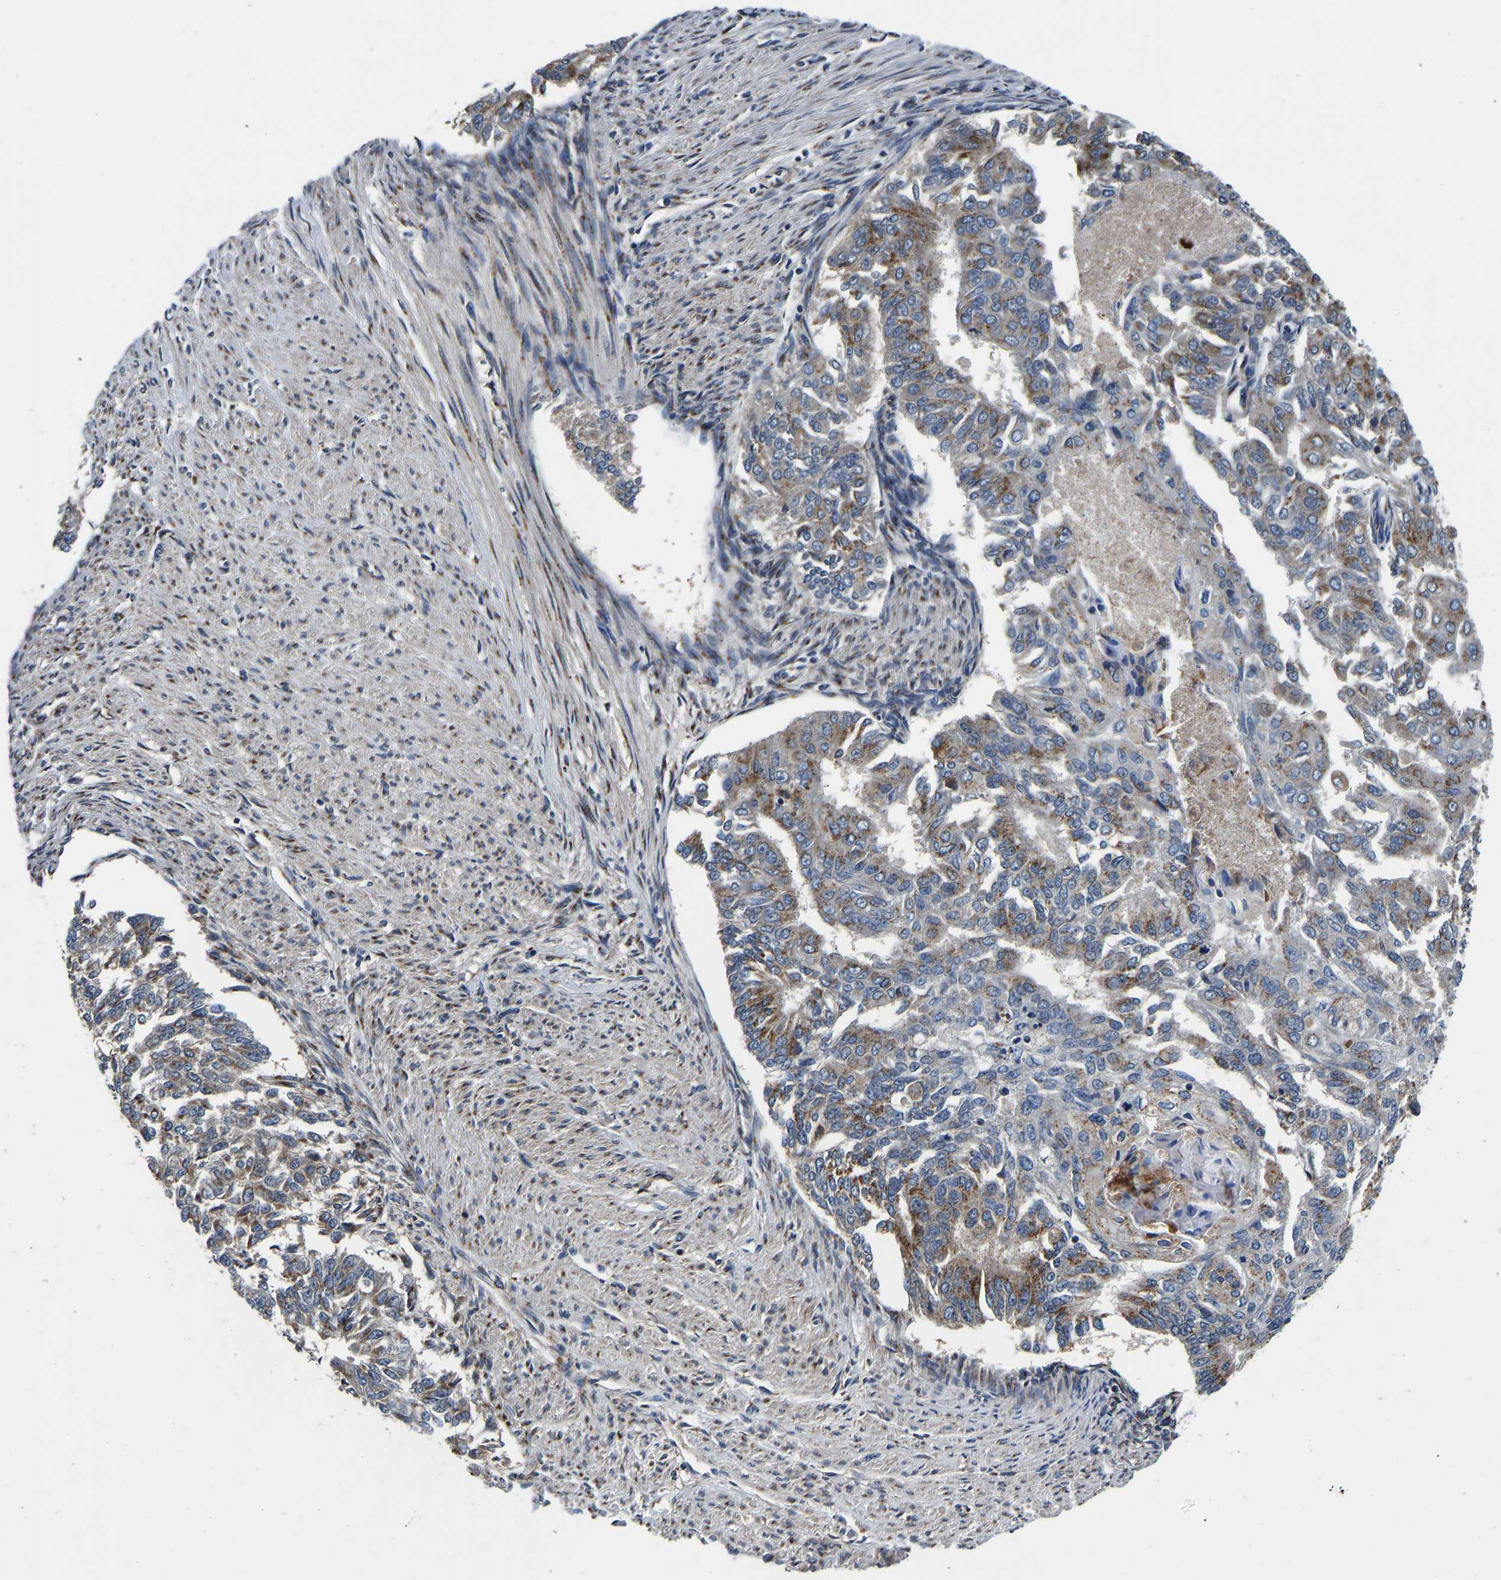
{"staining": {"intensity": "moderate", "quantity": ">75%", "location": "cytoplasmic/membranous"}, "tissue": "endometrial cancer", "cell_type": "Tumor cells", "image_type": "cancer", "snomed": [{"axis": "morphology", "description": "Adenocarcinoma, NOS"}, {"axis": "topography", "description": "Endometrium"}], "caption": "Immunohistochemistry (IHC) (DAB (3,3'-diaminobenzidine)) staining of endometrial adenocarcinoma shows moderate cytoplasmic/membranous protein expression in approximately >75% of tumor cells.", "gene": "RABAC1", "patient": {"sex": "female", "age": 32}}